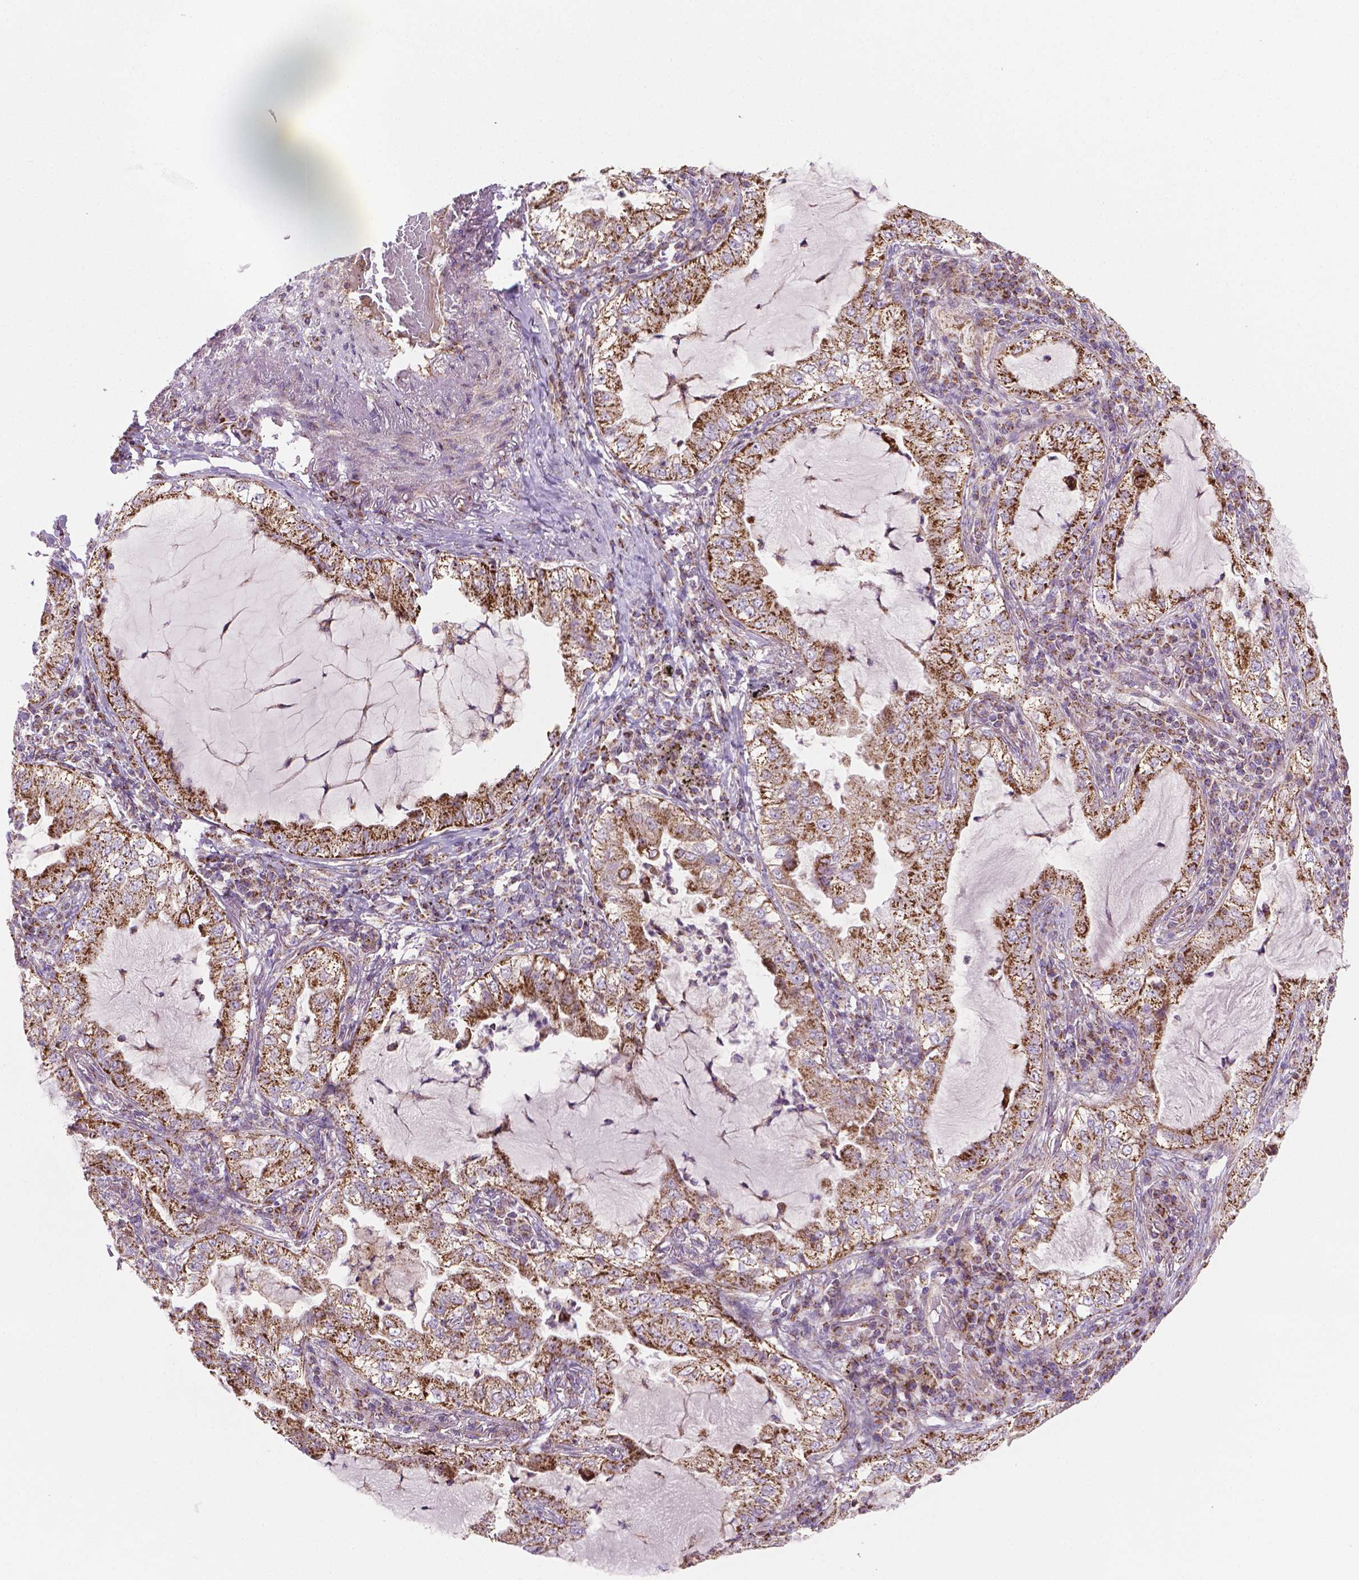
{"staining": {"intensity": "strong", "quantity": ">75%", "location": "cytoplasmic/membranous"}, "tissue": "lung cancer", "cell_type": "Tumor cells", "image_type": "cancer", "snomed": [{"axis": "morphology", "description": "Adenocarcinoma, NOS"}, {"axis": "topography", "description": "Lung"}], "caption": "IHC histopathology image of neoplastic tissue: human adenocarcinoma (lung) stained using immunohistochemistry (IHC) displays high levels of strong protein expression localized specifically in the cytoplasmic/membranous of tumor cells, appearing as a cytoplasmic/membranous brown color.", "gene": "PIBF1", "patient": {"sex": "female", "age": 73}}